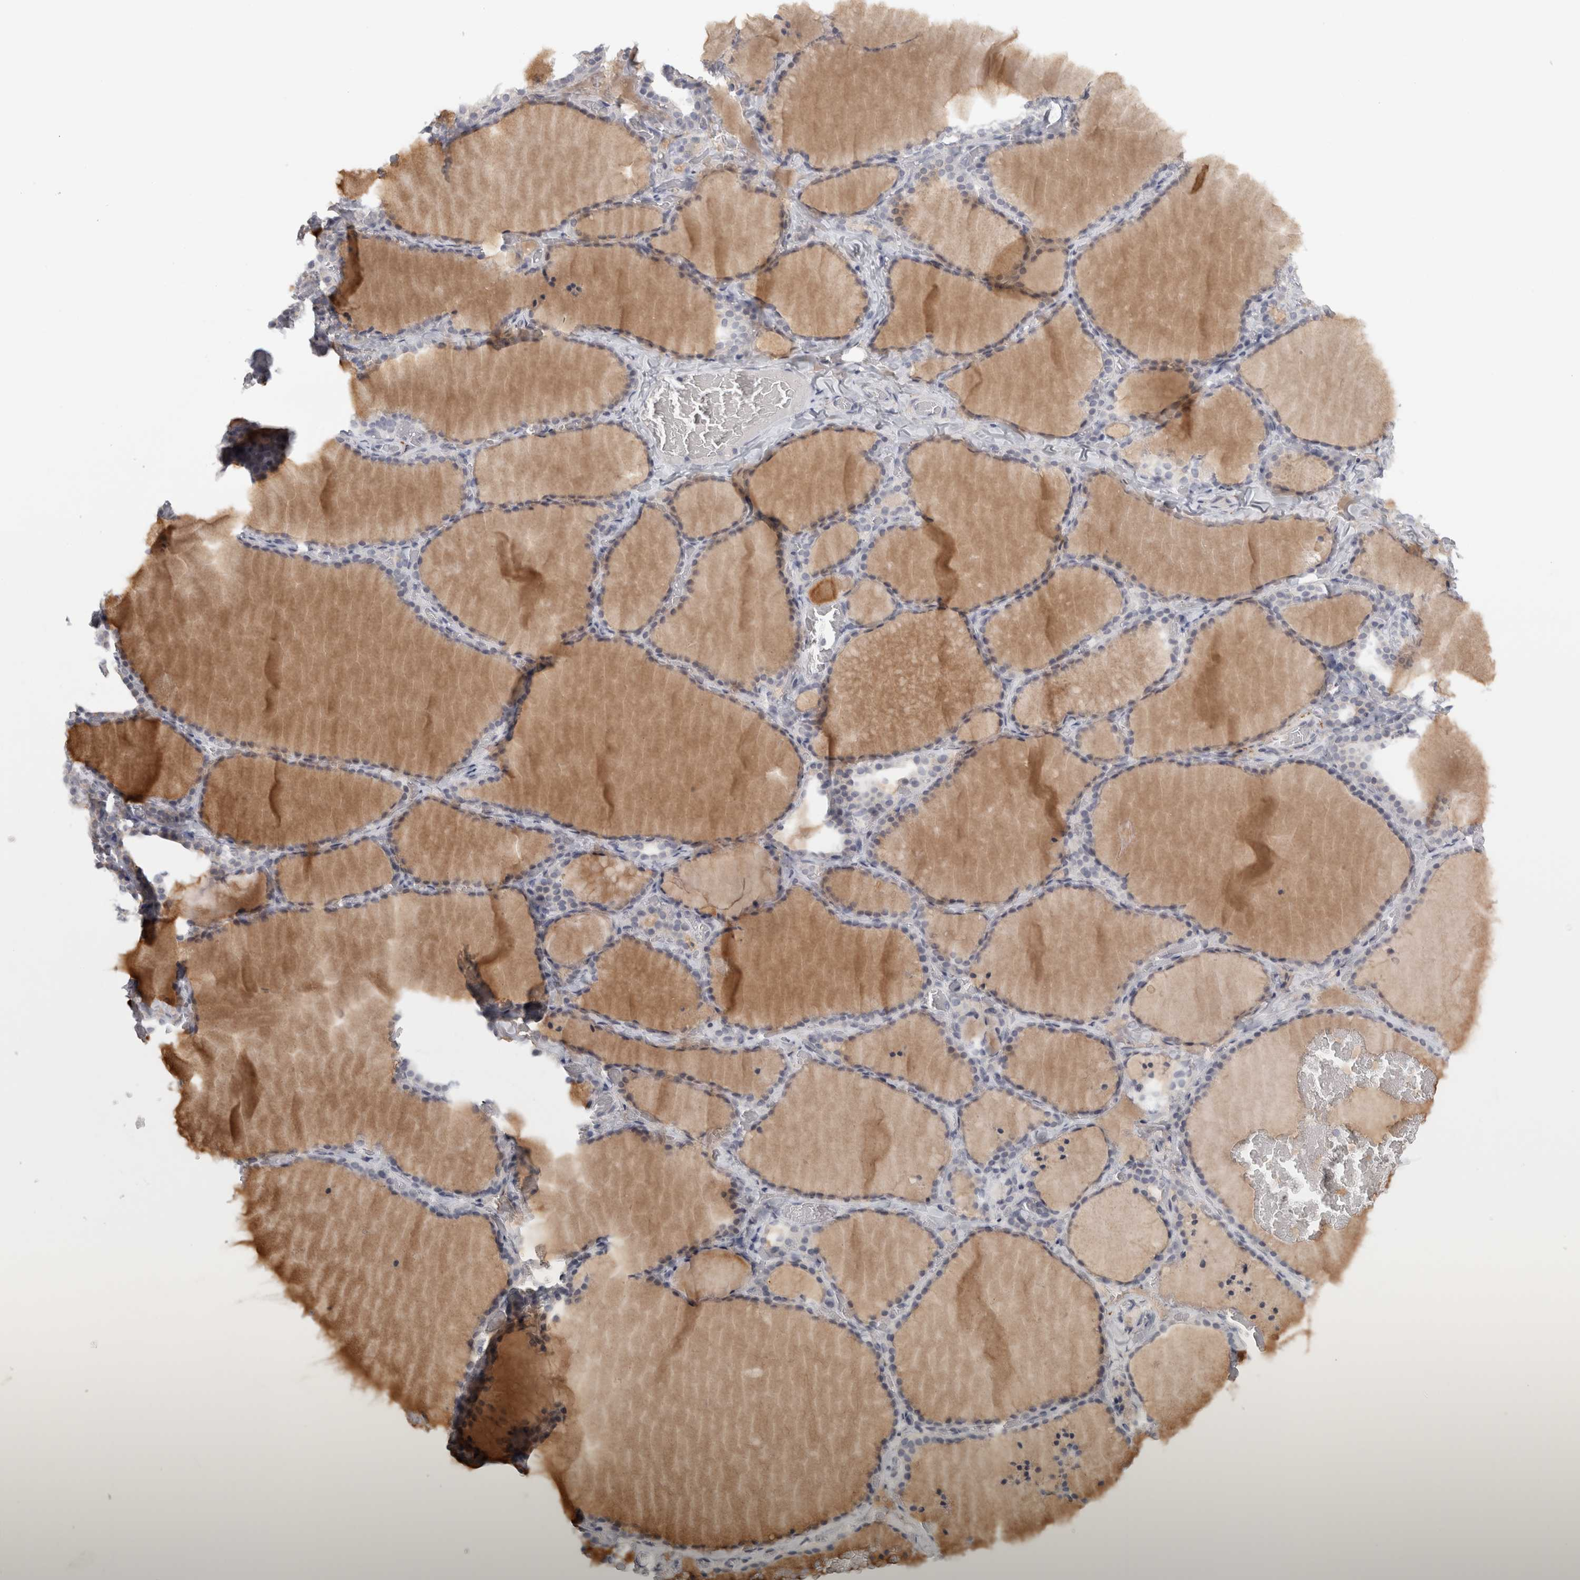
{"staining": {"intensity": "negative", "quantity": "none", "location": "none"}, "tissue": "thyroid gland", "cell_type": "Glandular cells", "image_type": "normal", "snomed": [{"axis": "morphology", "description": "Normal tissue, NOS"}, {"axis": "topography", "description": "Thyroid gland"}], "caption": "High power microscopy histopathology image of an immunohistochemistry photomicrograph of benign thyroid gland, revealing no significant staining in glandular cells. Brightfield microscopy of immunohistochemistry stained with DAB (brown) and hematoxylin (blue), captured at high magnification.", "gene": "PTPRN2", "patient": {"sex": "female", "age": 22}}